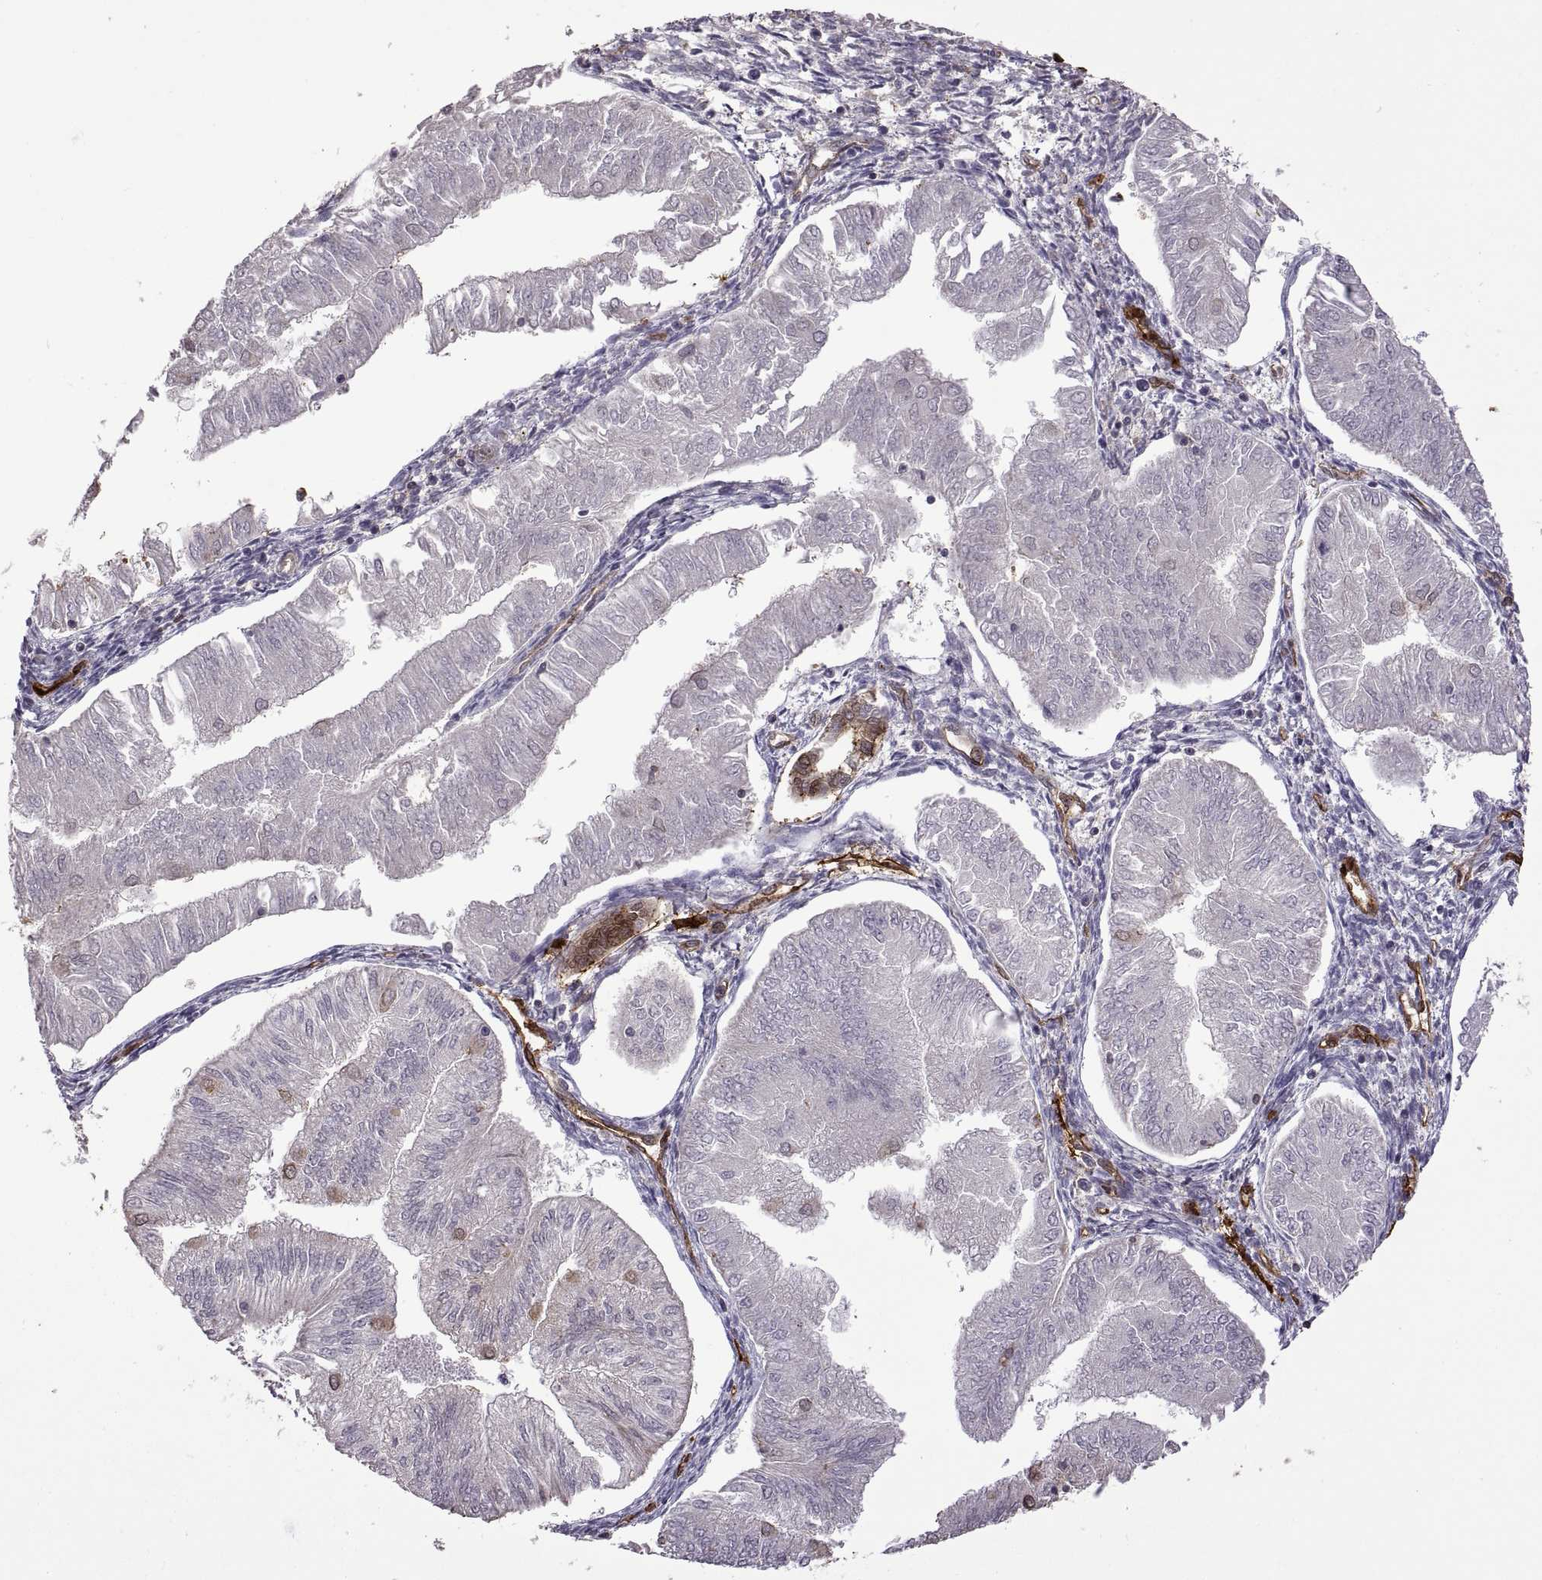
{"staining": {"intensity": "negative", "quantity": "none", "location": "none"}, "tissue": "endometrial cancer", "cell_type": "Tumor cells", "image_type": "cancer", "snomed": [{"axis": "morphology", "description": "Adenocarcinoma, NOS"}, {"axis": "topography", "description": "Endometrium"}], "caption": "Endometrial cancer (adenocarcinoma) was stained to show a protein in brown. There is no significant staining in tumor cells. (DAB immunohistochemistry visualized using brightfield microscopy, high magnification).", "gene": "S100A10", "patient": {"sex": "female", "age": 53}}